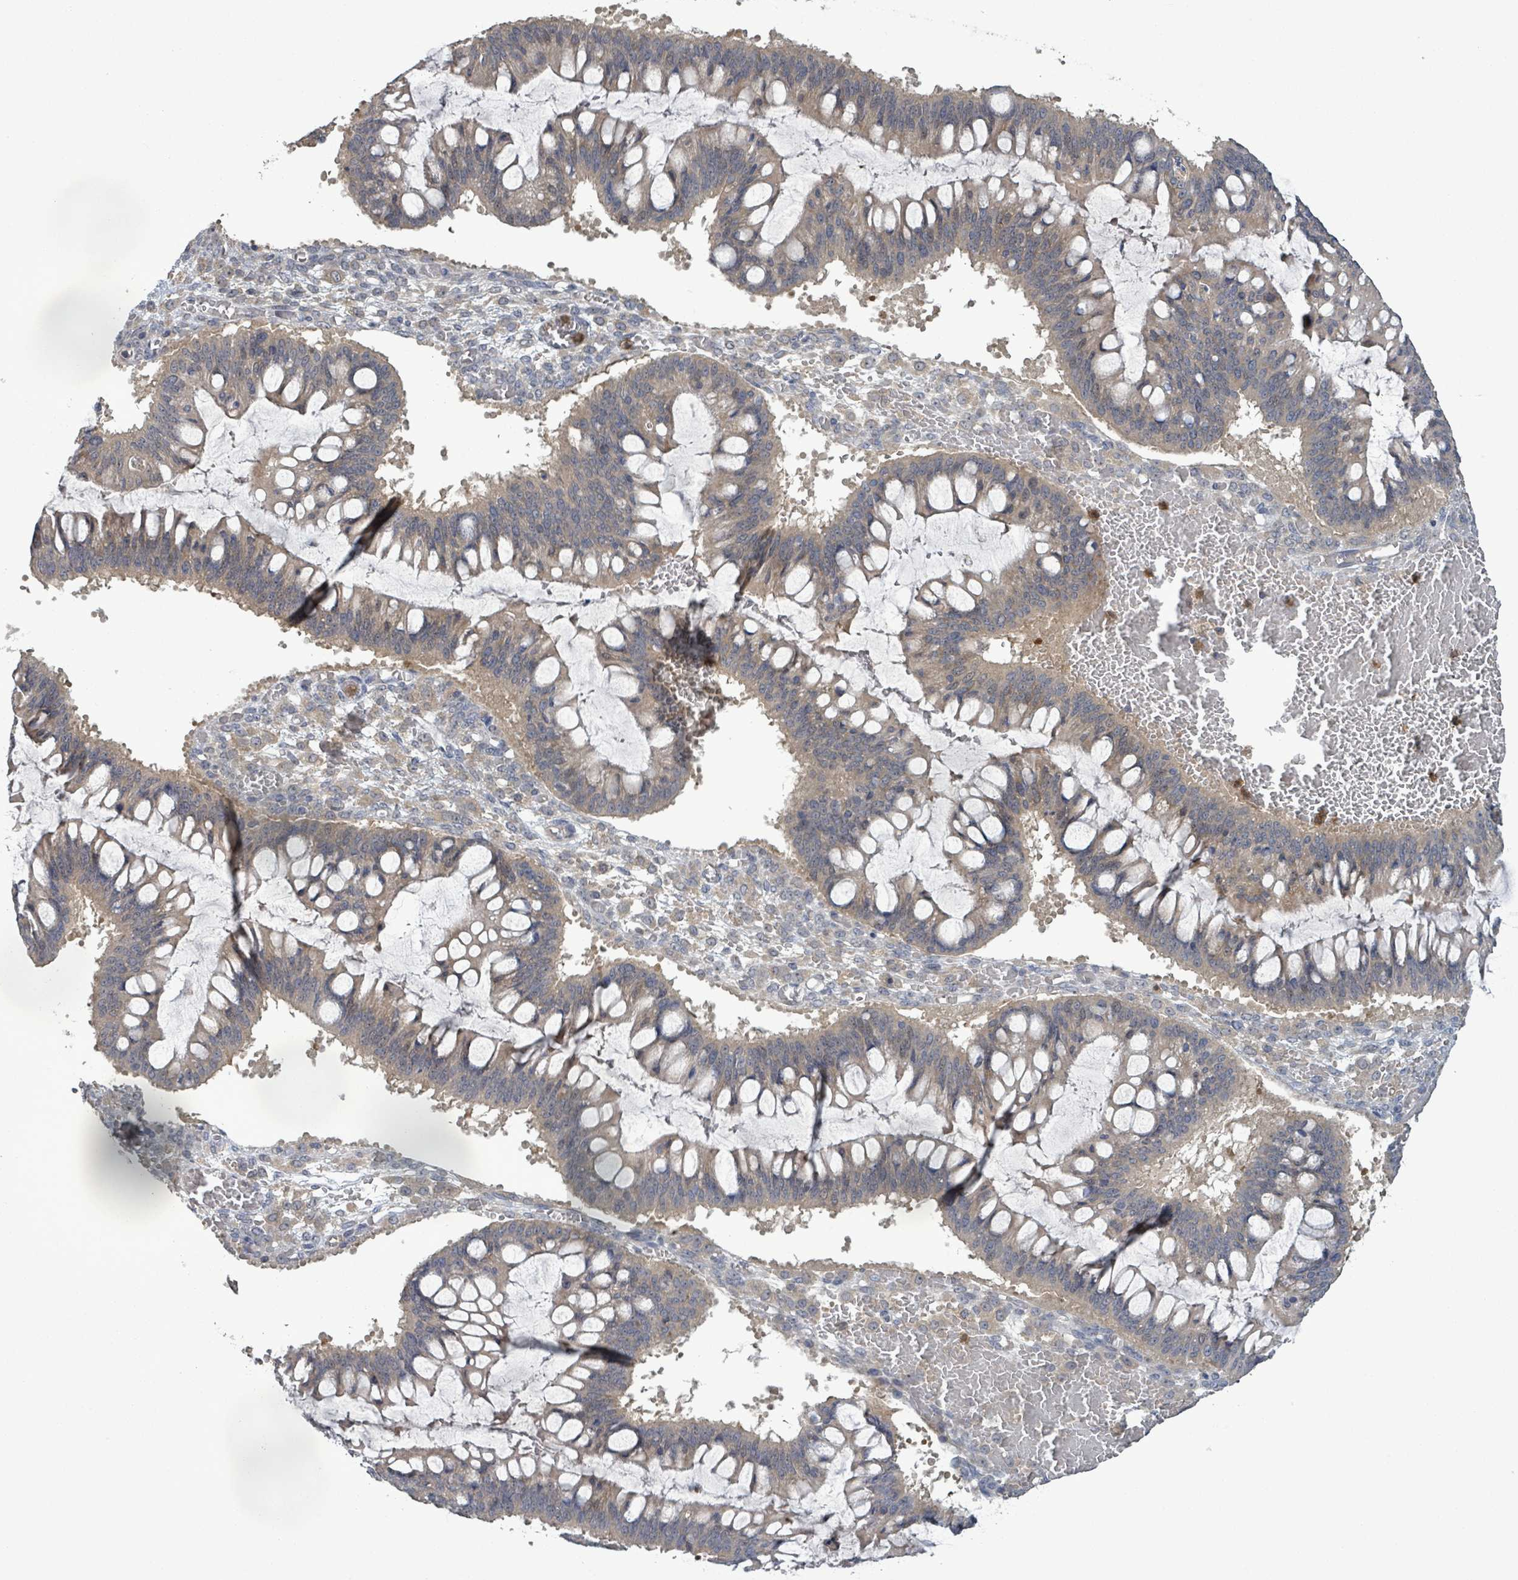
{"staining": {"intensity": "weak", "quantity": ">75%", "location": "cytoplasmic/membranous"}, "tissue": "ovarian cancer", "cell_type": "Tumor cells", "image_type": "cancer", "snomed": [{"axis": "morphology", "description": "Cystadenocarcinoma, mucinous, NOS"}, {"axis": "topography", "description": "Ovary"}], "caption": "Immunohistochemistry image of human ovarian mucinous cystadenocarcinoma stained for a protein (brown), which exhibits low levels of weak cytoplasmic/membranous expression in approximately >75% of tumor cells.", "gene": "SERPINE3", "patient": {"sex": "female", "age": 73}}